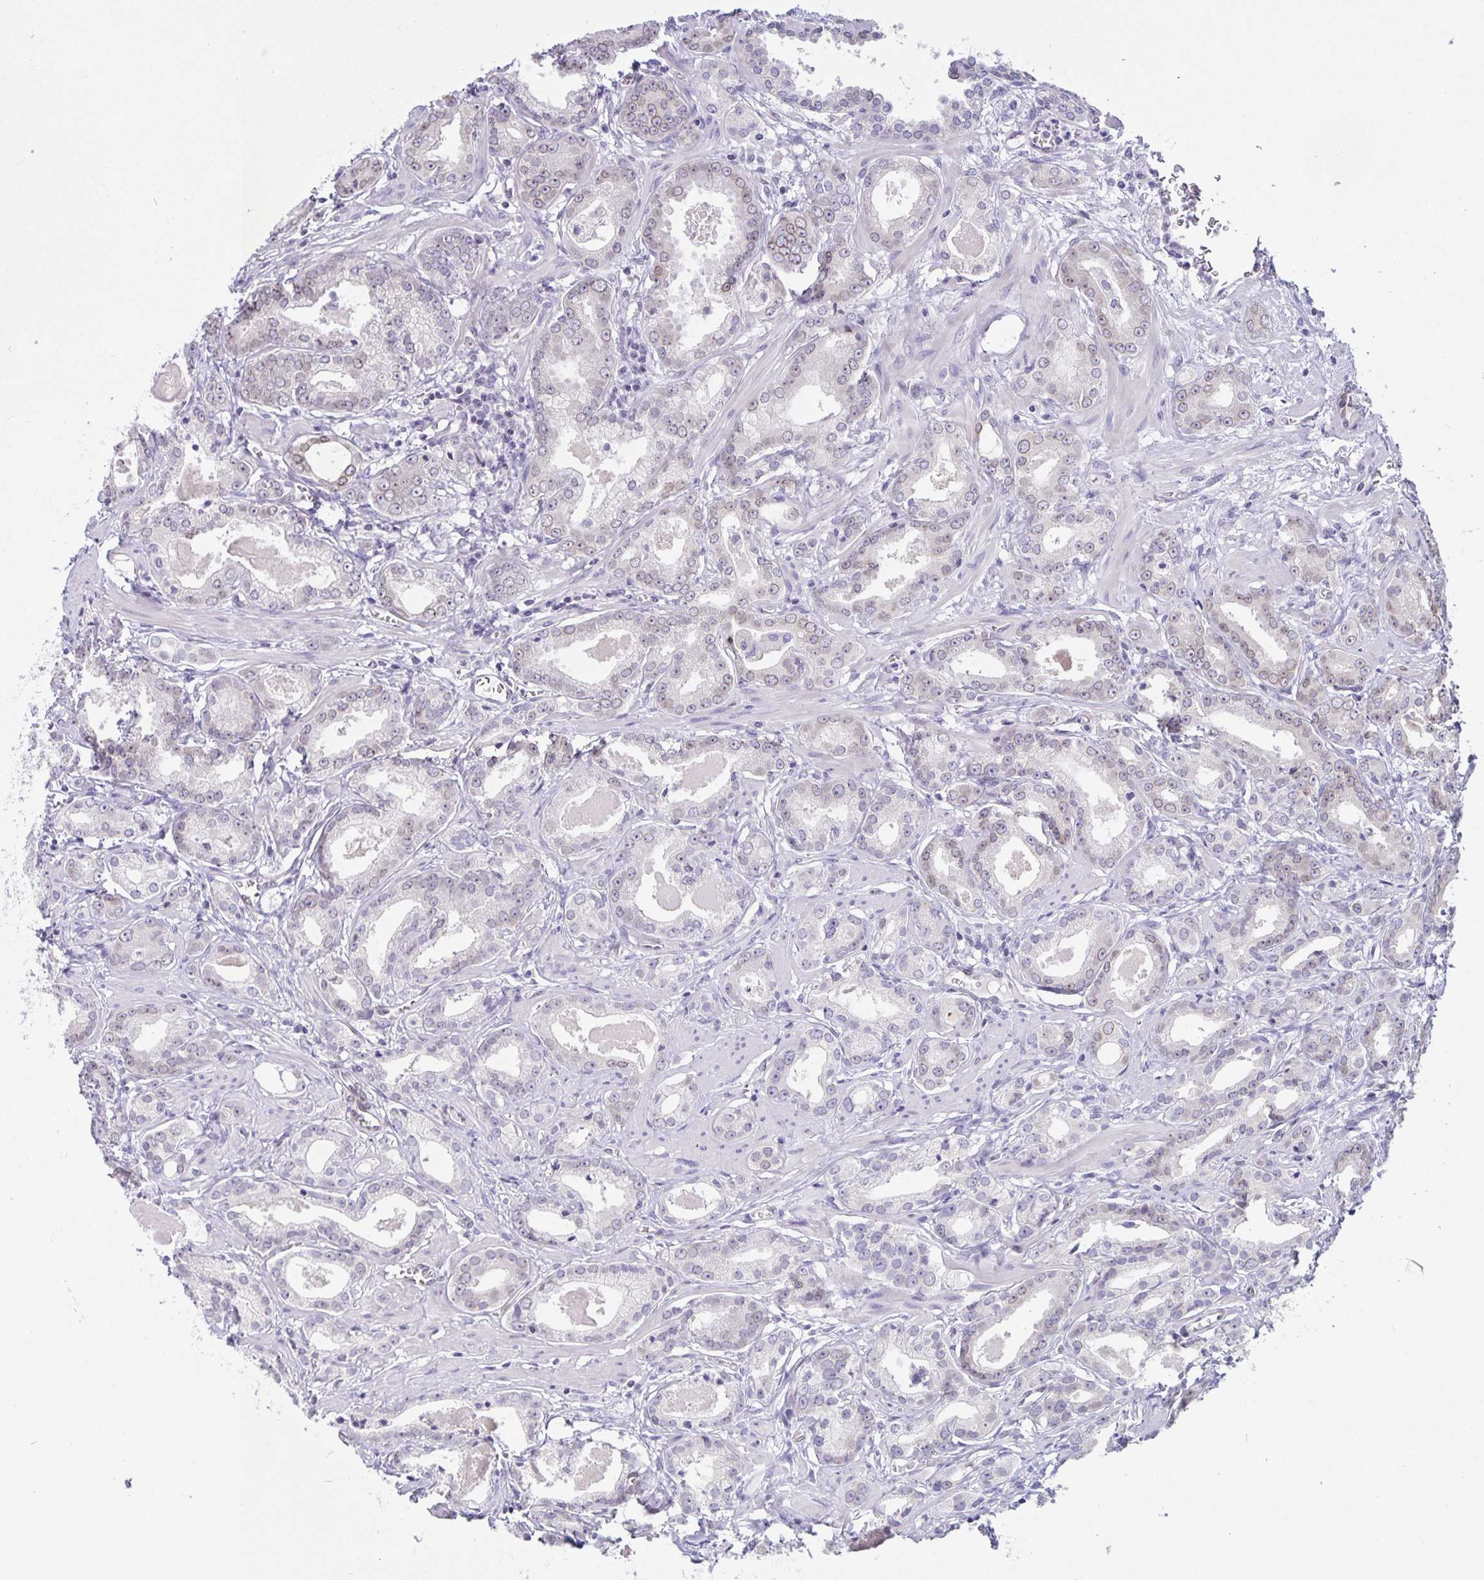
{"staining": {"intensity": "weak", "quantity": "<25%", "location": "cytoplasmic/membranous,nuclear"}, "tissue": "prostate cancer", "cell_type": "Tumor cells", "image_type": "cancer", "snomed": [{"axis": "morphology", "description": "Adenocarcinoma, NOS"}, {"axis": "morphology", "description": "Adenocarcinoma, Low grade"}, {"axis": "topography", "description": "Prostate"}], "caption": "Prostate cancer (adenocarcinoma) stained for a protein using immunohistochemistry (IHC) shows no positivity tumor cells.", "gene": "SYNE2", "patient": {"sex": "male", "age": 64}}